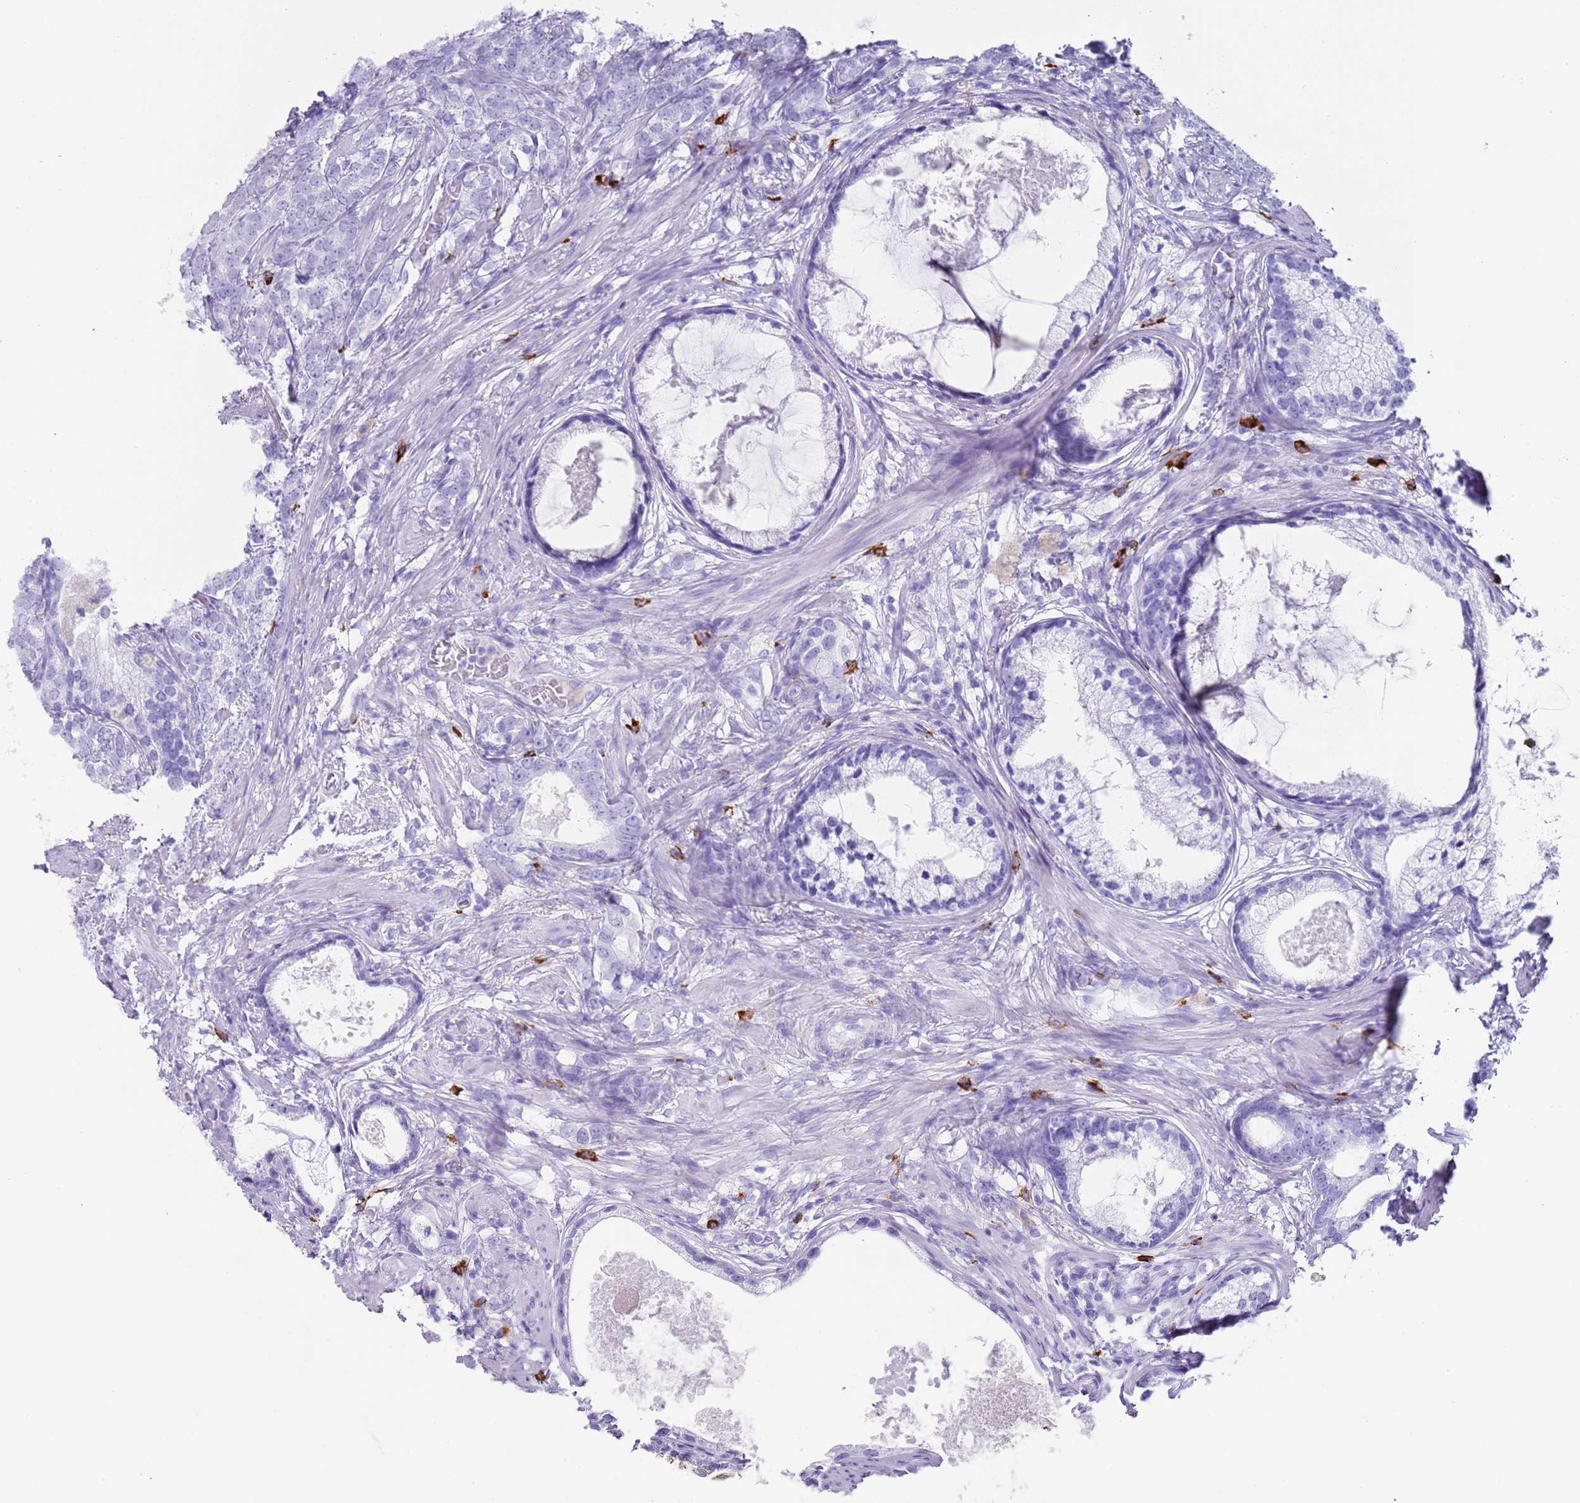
{"staining": {"intensity": "negative", "quantity": "none", "location": "none"}, "tissue": "prostate cancer", "cell_type": "Tumor cells", "image_type": "cancer", "snomed": [{"axis": "morphology", "description": "Adenocarcinoma, Low grade"}, {"axis": "topography", "description": "Prostate"}], "caption": "Immunohistochemistry (IHC) of human prostate cancer (adenocarcinoma (low-grade)) demonstrates no positivity in tumor cells.", "gene": "MYADML2", "patient": {"sex": "male", "age": 71}}